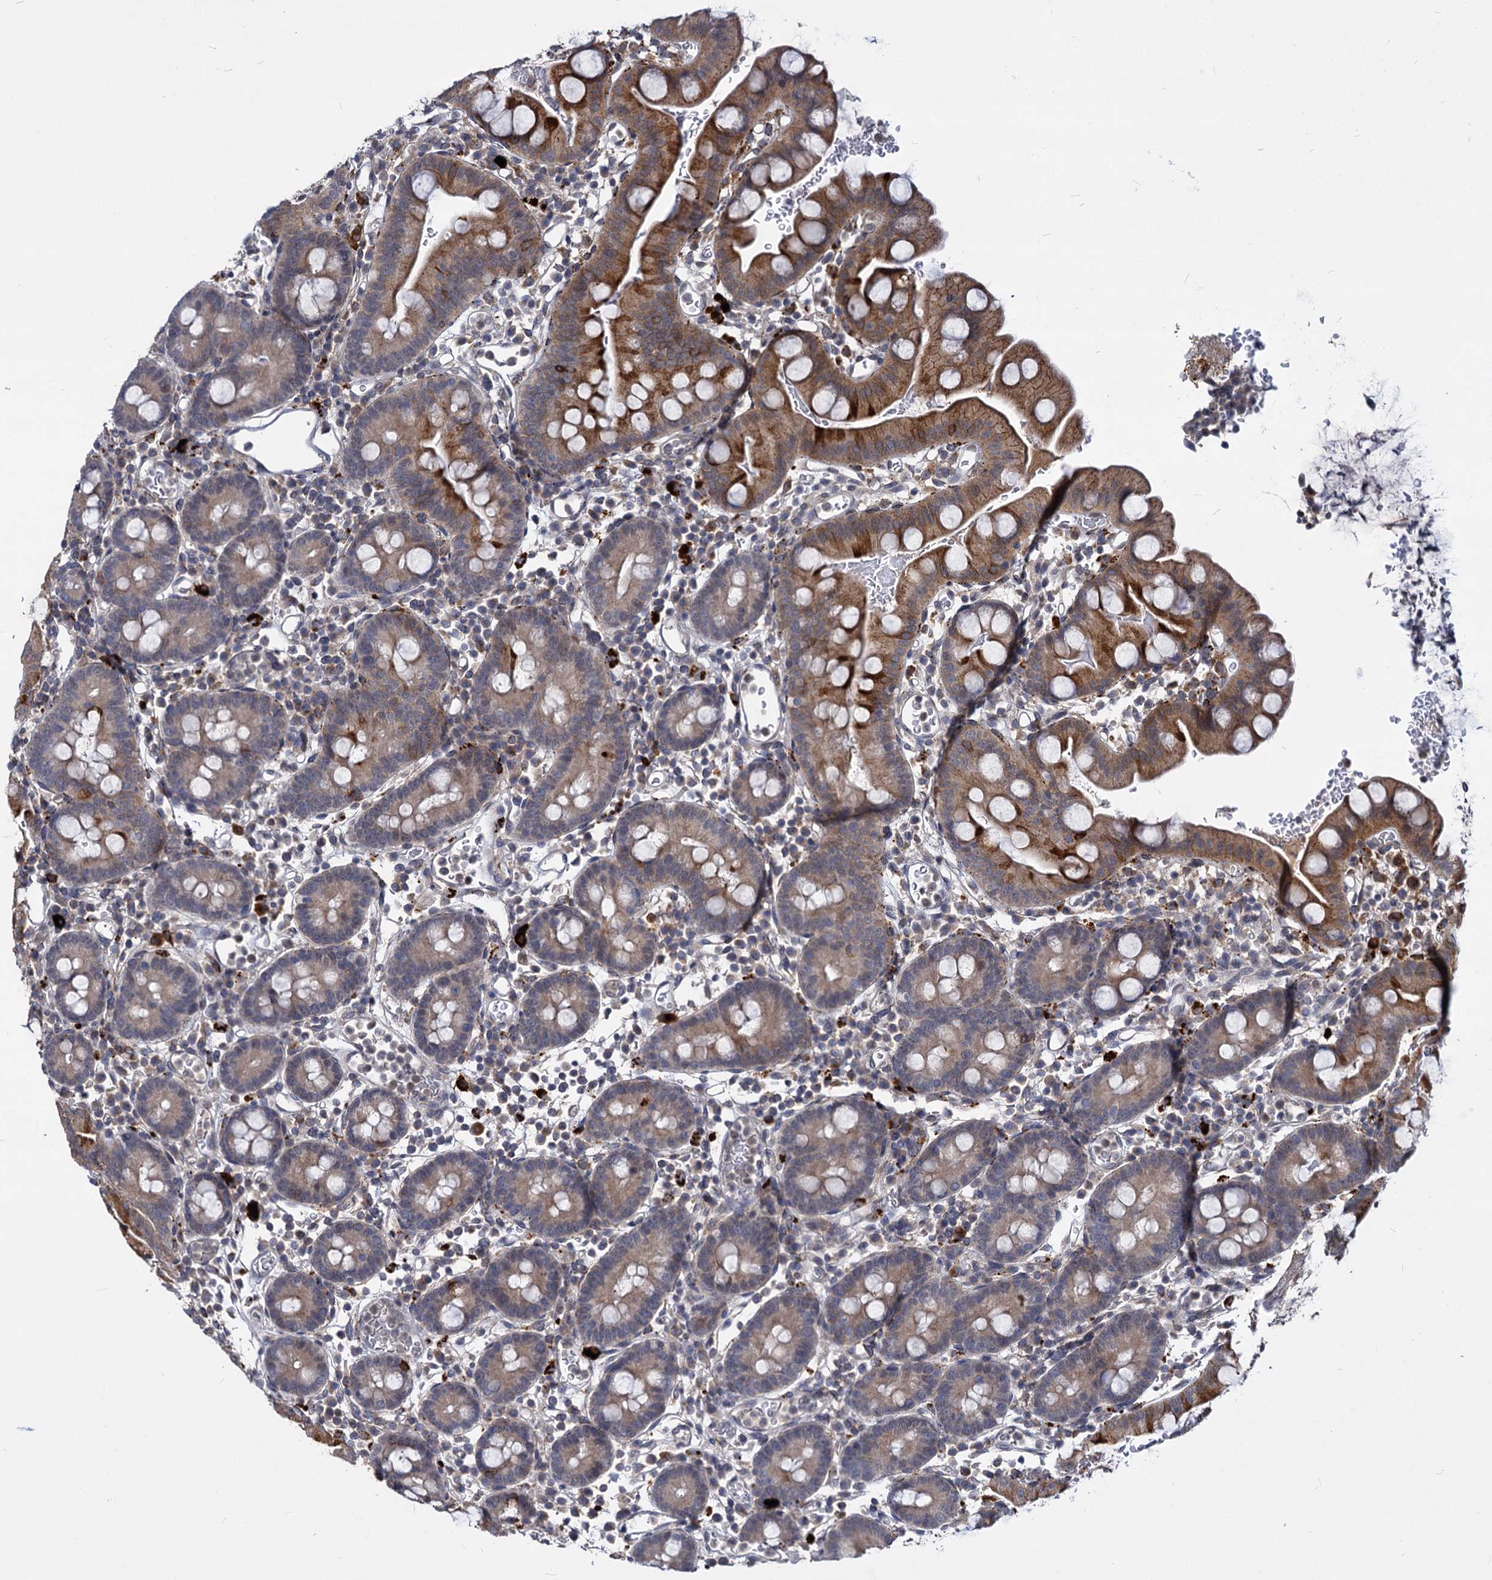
{"staining": {"intensity": "moderate", "quantity": ">75%", "location": "cytoplasmic/membranous"}, "tissue": "small intestine", "cell_type": "Glandular cells", "image_type": "normal", "snomed": [{"axis": "morphology", "description": "Normal tissue, NOS"}, {"axis": "topography", "description": "Stomach, upper"}, {"axis": "topography", "description": "Stomach, lower"}, {"axis": "topography", "description": "Small intestine"}], "caption": "Protein expression analysis of normal small intestine reveals moderate cytoplasmic/membranous expression in about >75% of glandular cells.", "gene": "C11orf86", "patient": {"sex": "male", "age": 68}}